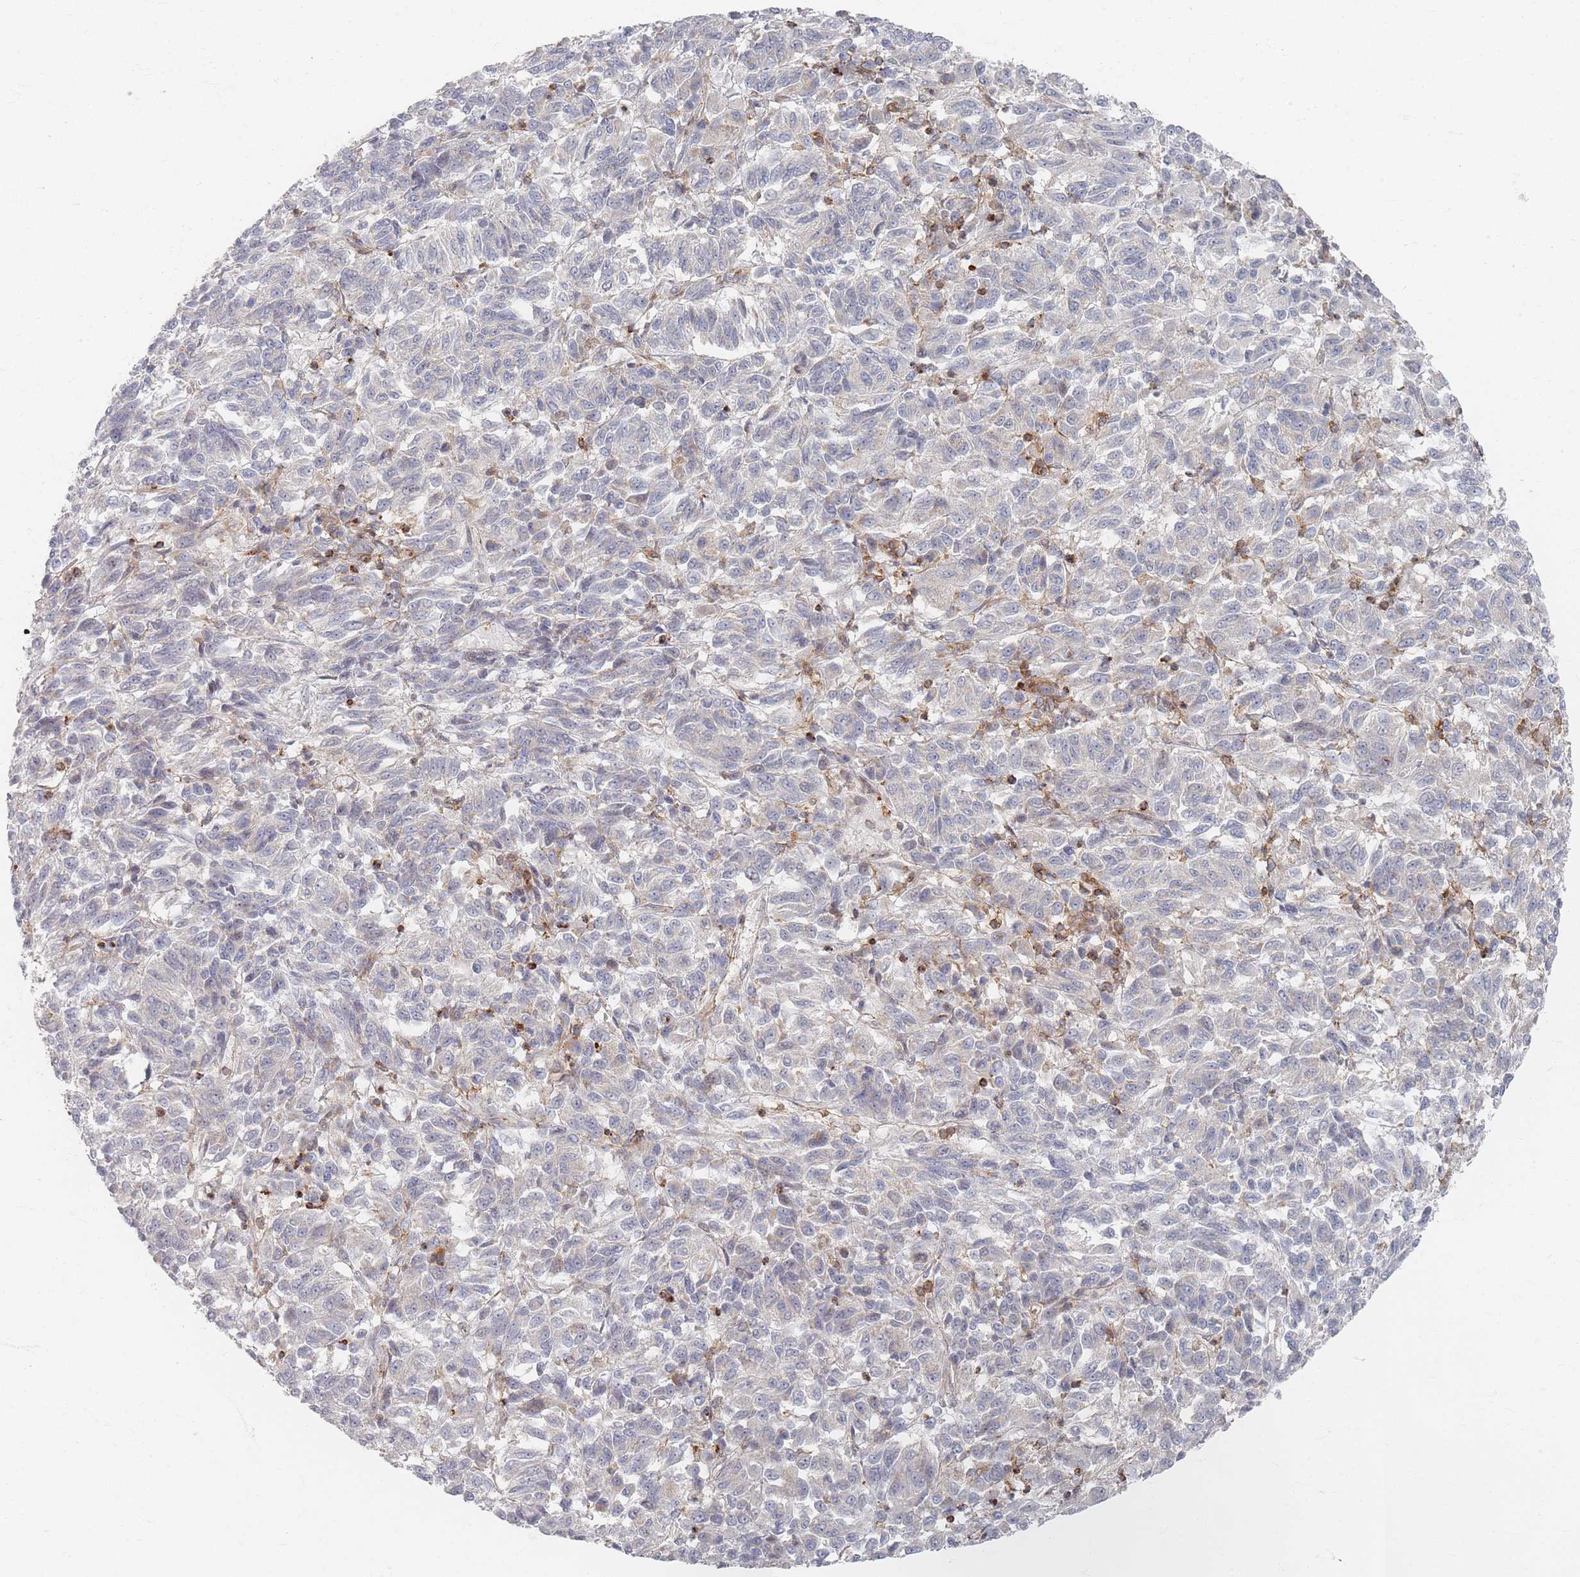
{"staining": {"intensity": "negative", "quantity": "none", "location": "none"}, "tissue": "melanoma", "cell_type": "Tumor cells", "image_type": "cancer", "snomed": [{"axis": "morphology", "description": "Malignant melanoma, Metastatic site"}, {"axis": "topography", "description": "Lung"}], "caption": "Melanoma stained for a protein using immunohistochemistry reveals no expression tumor cells.", "gene": "ZNF852", "patient": {"sex": "male", "age": 64}}